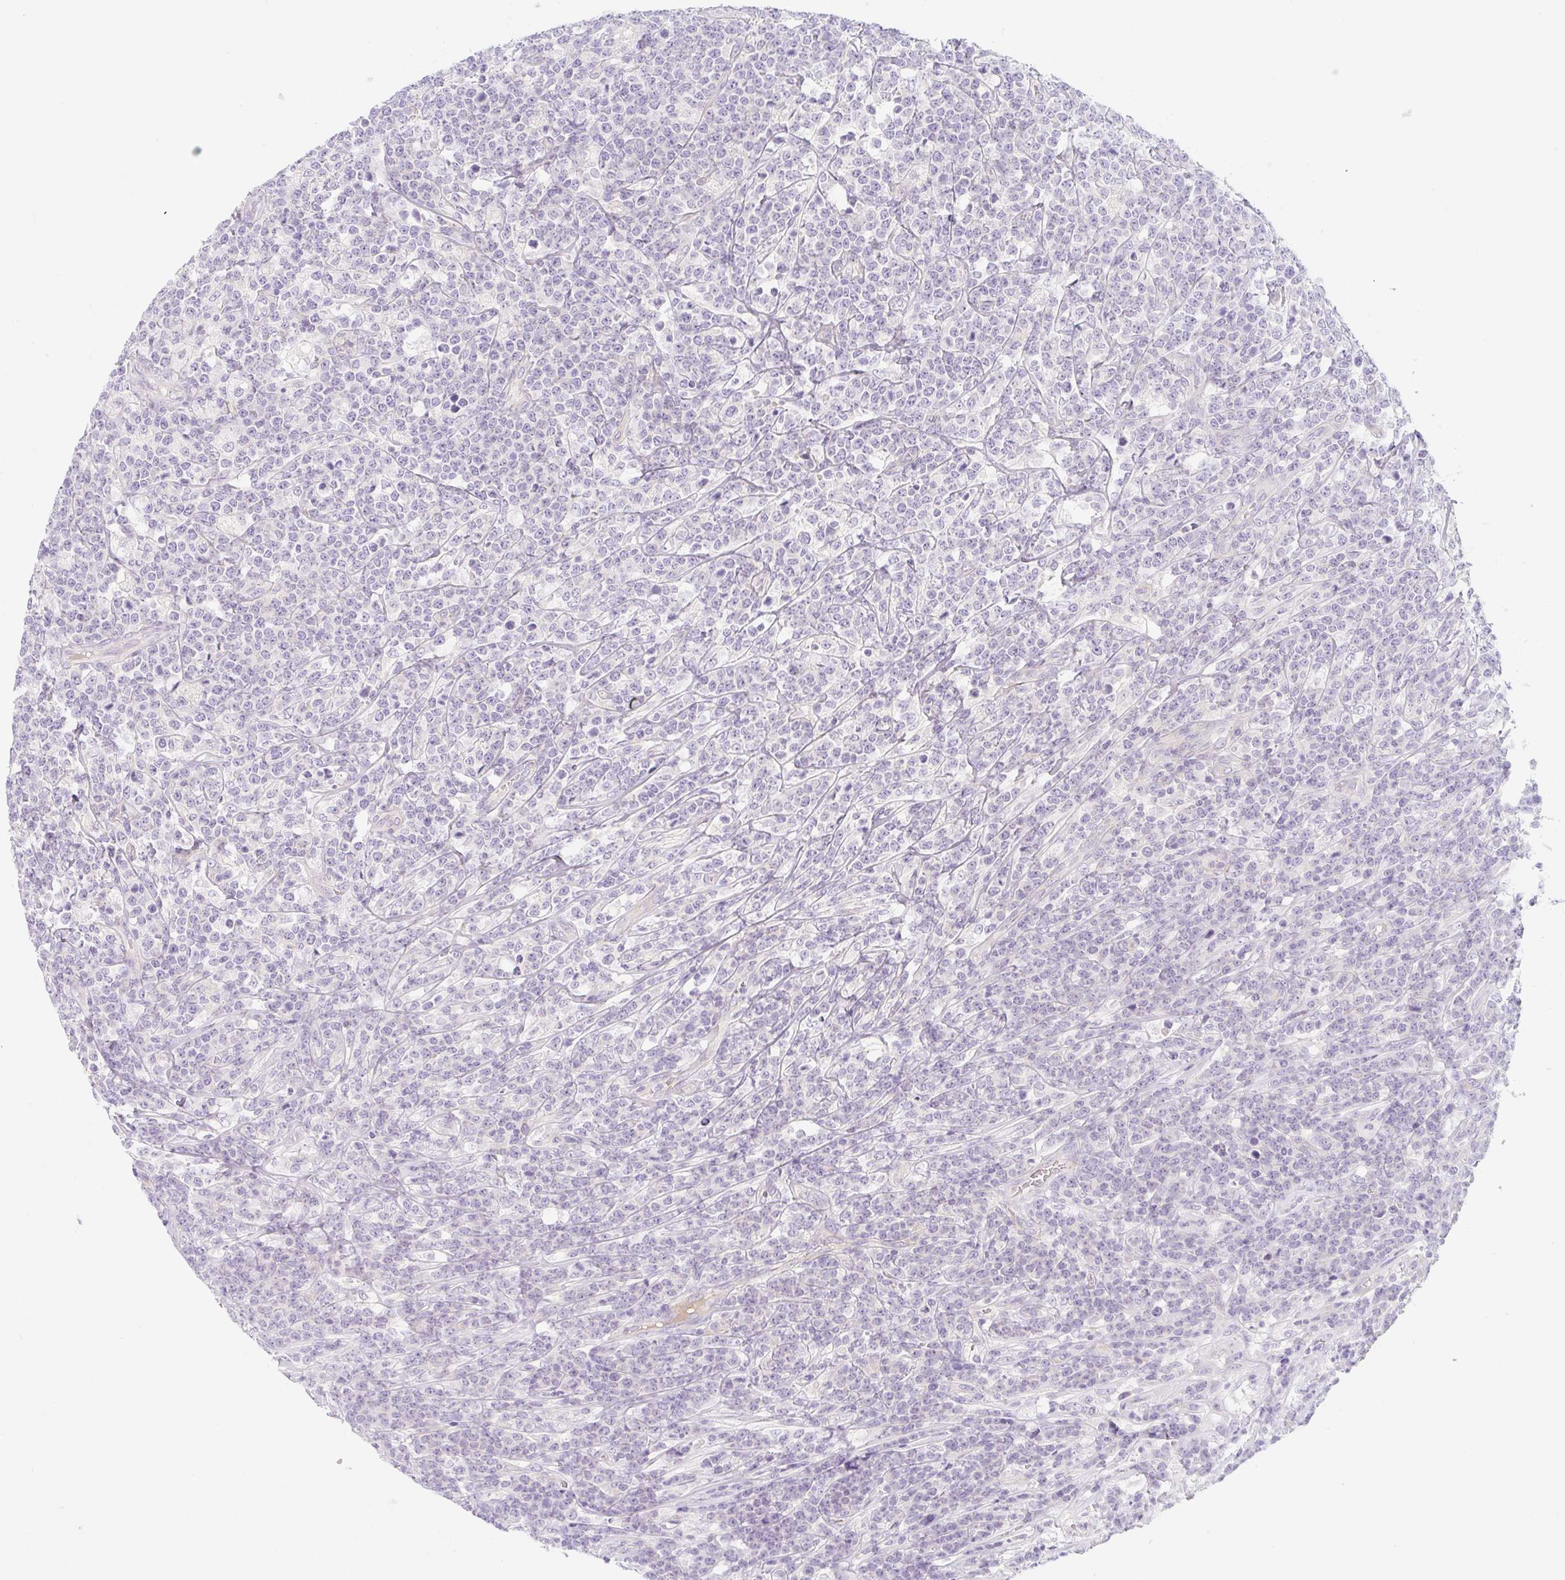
{"staining": {"intensity": "negative", "quantity": "none", "location": "none"}, "tissue": "lymphoma", "cell_type": "Tumor cells", "image_type": "cancer", "snomed": [{"axis": "morphology", "description": "Malignant lymphoma, non-Hodgkin's type, High grade"}, {"axis": "topography", "description": "Small intestine"}], "caption": "The immunohistochemistry (IHC) micrograph has no significant positivity in tumor cells of malignant lymphoma, non-Hodgkin's type (high-grade) tissue.", "gene": "LYVE1", "patient": {"sex": "male", "age": 8}}